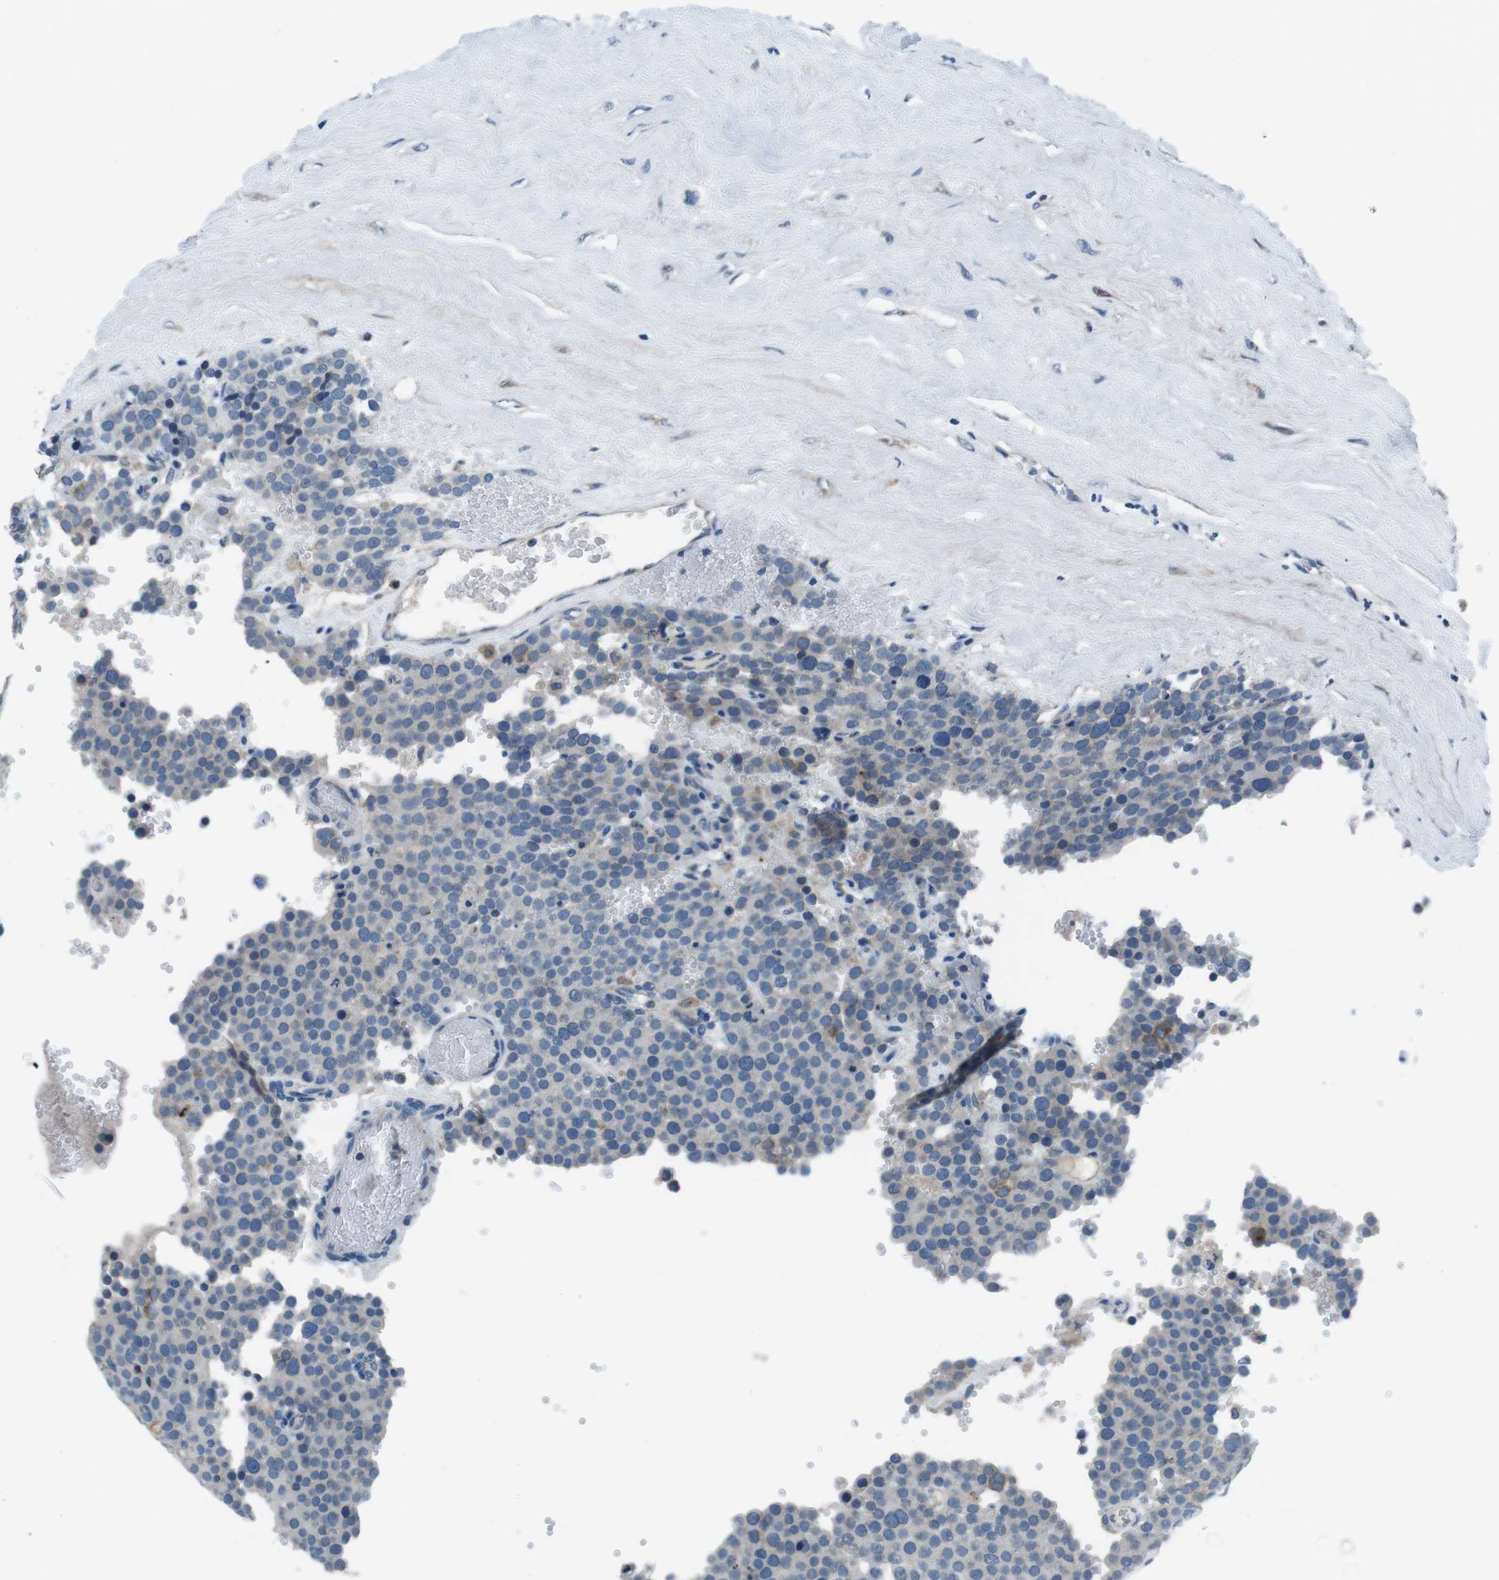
{"staining": {"intensity": "negative", "quantity": "none", "location": "none"}, "tissue": "testis cancer", "cell_type": "Tumor cells", "image_type": "cancer", "snomed": [{"axis": "morphology", "description": "Normal tissue, NOS"}, {"axis": "morphology", "description": "Seminoma, NOS"}, {"axis": "topography", "description": "Testis"}], "caption": "Immunohistochemistry (IHC) of seminoma (testis) exhibits no positivity in tumor cells.", "gene": "NUCB2", "patient": {"sex": "male", "age": 71}}